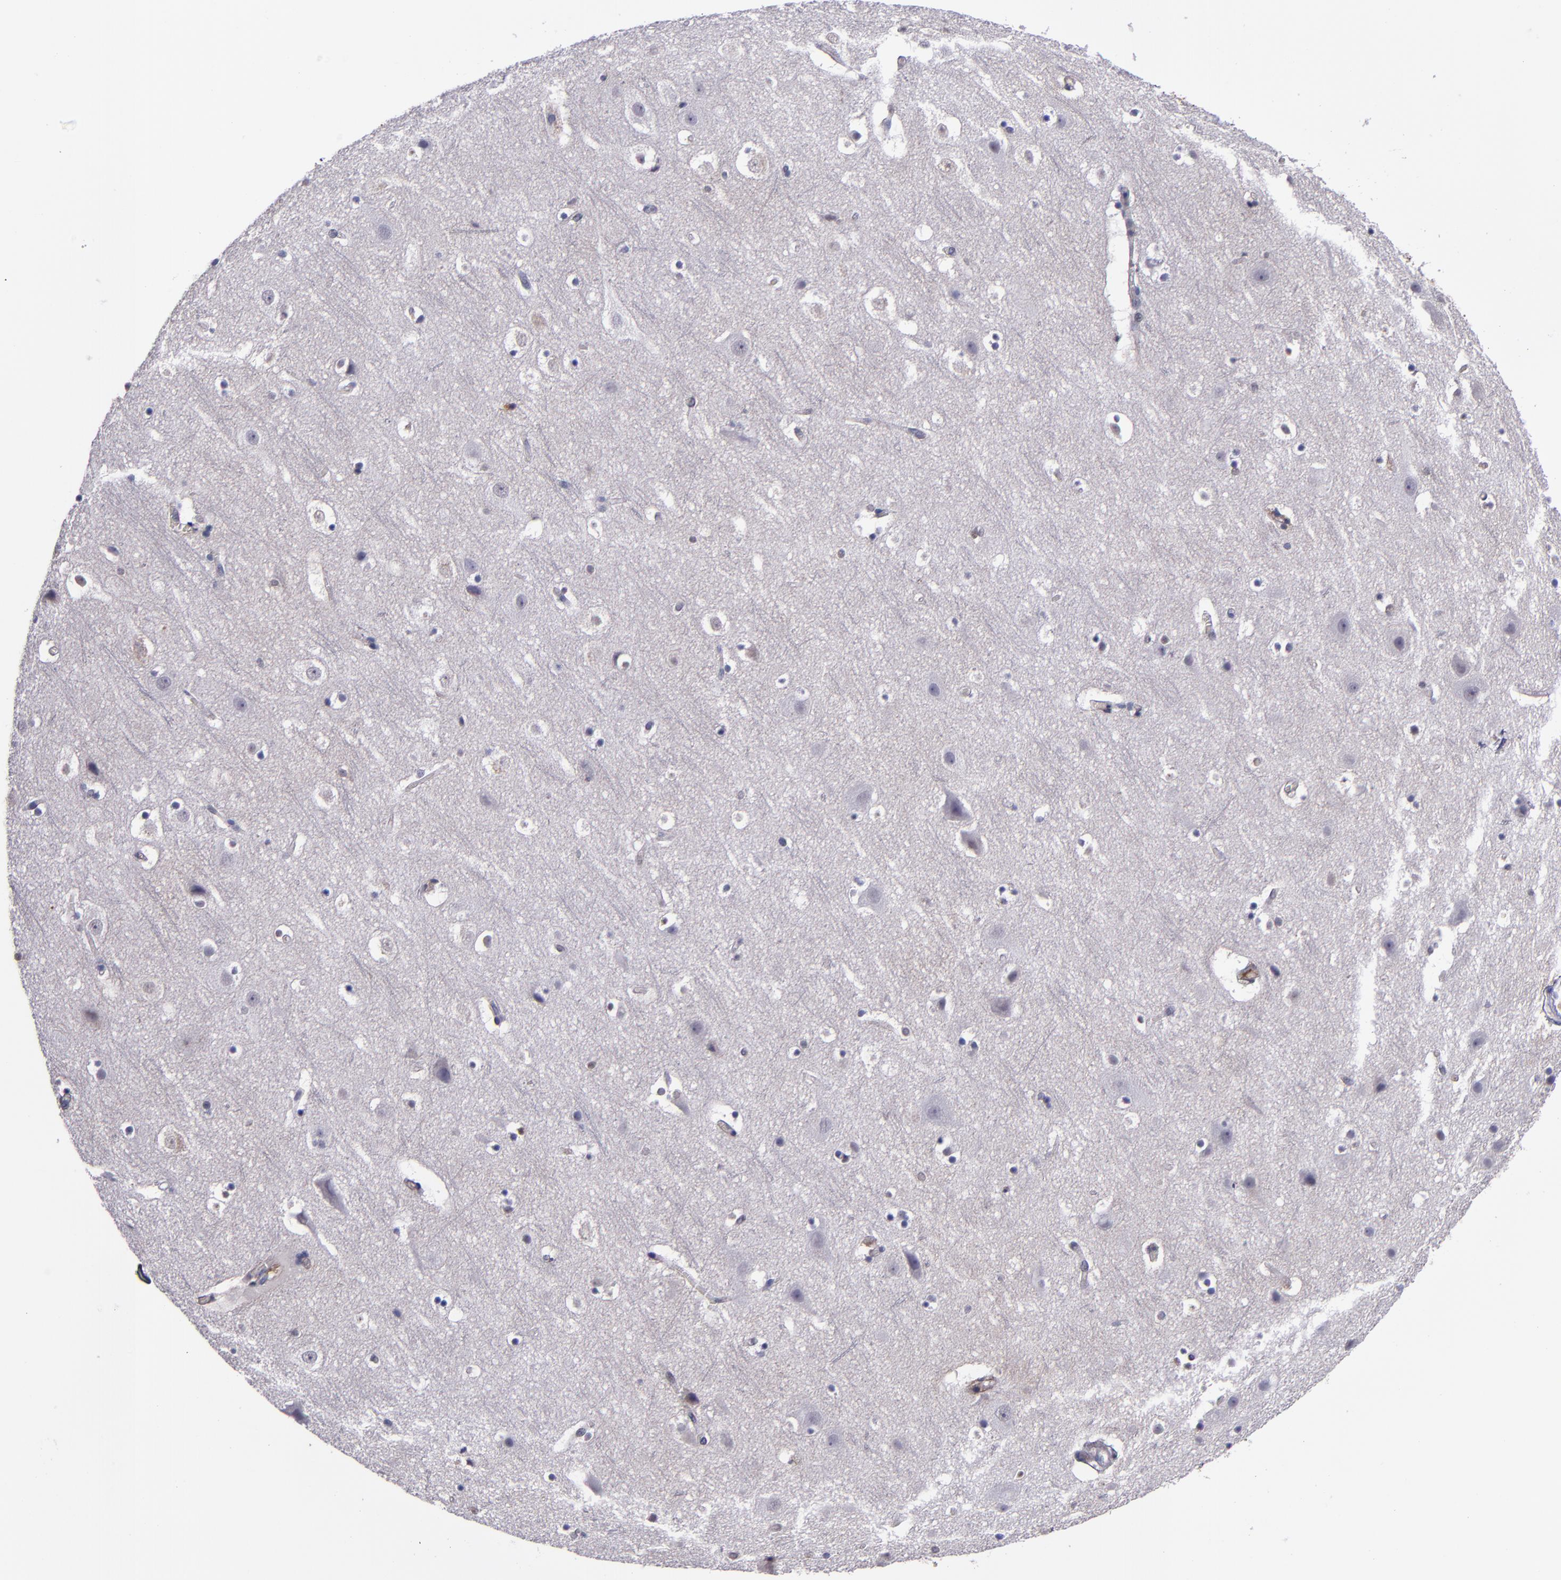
{"staining": {"intensity": "negative", "quantity": "none", "location": "none"}, "tissue": "cerebral cortex", "cell_type": "Endothelial cells", "image_type": "normal", "snomed": [{"axis": "morphology", "description": "Normal tissue, NOS"}, {"axis": "topography", "description": "Cerebral cortex"}], "caption": "Immunohistochemical staining of unremarkable human cerebral cortex reveals no significant positivity in endothelial cells. (DAB (3,3'-diaminobenzidine) IHC with hematoxylin counter stain).", "gene": "MFGE8", "patient": {"sex": "male", "age": 45}}